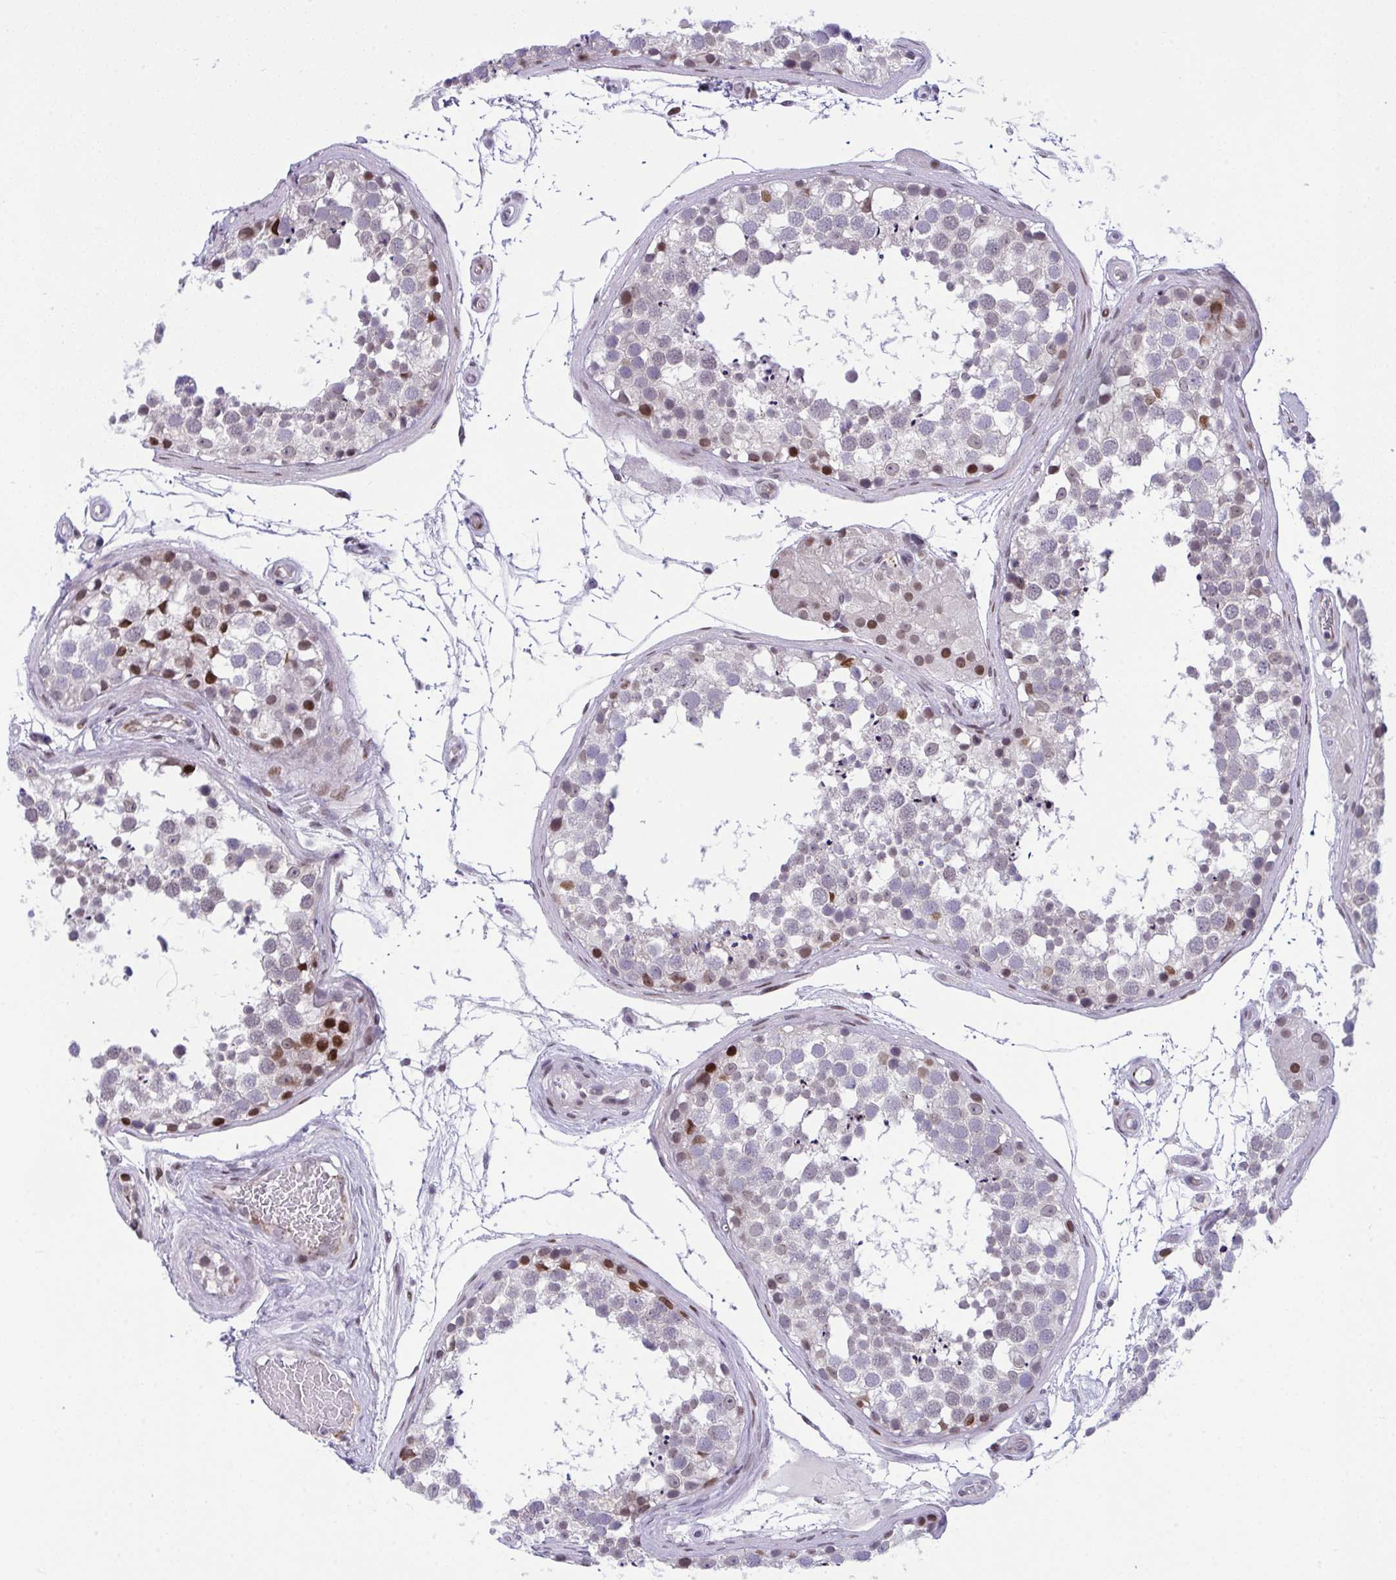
{"staining": {"intensity": "strong", "quantity": "<25%", "location": "nuclear"}, "tissue": "testis", "cell_type": "Cells in seminiferous ducts", "image_type": "normal", "snomed": [{"axis": "morphology", "description": "Normal tissue, NOS"}, {"axis": "morphology", "description": "Seminoma, NOS"}, {"axis": "topography", "description": "Testis"}], "caption": "An immunohistochemistry image of normal tissue is shown. Protein staining in brown shows strong nuclear positivity in testis within cells in seminiferous ducts.", "gene": "ZFHX3", "patient": {"sex": "male", "age": 65}}